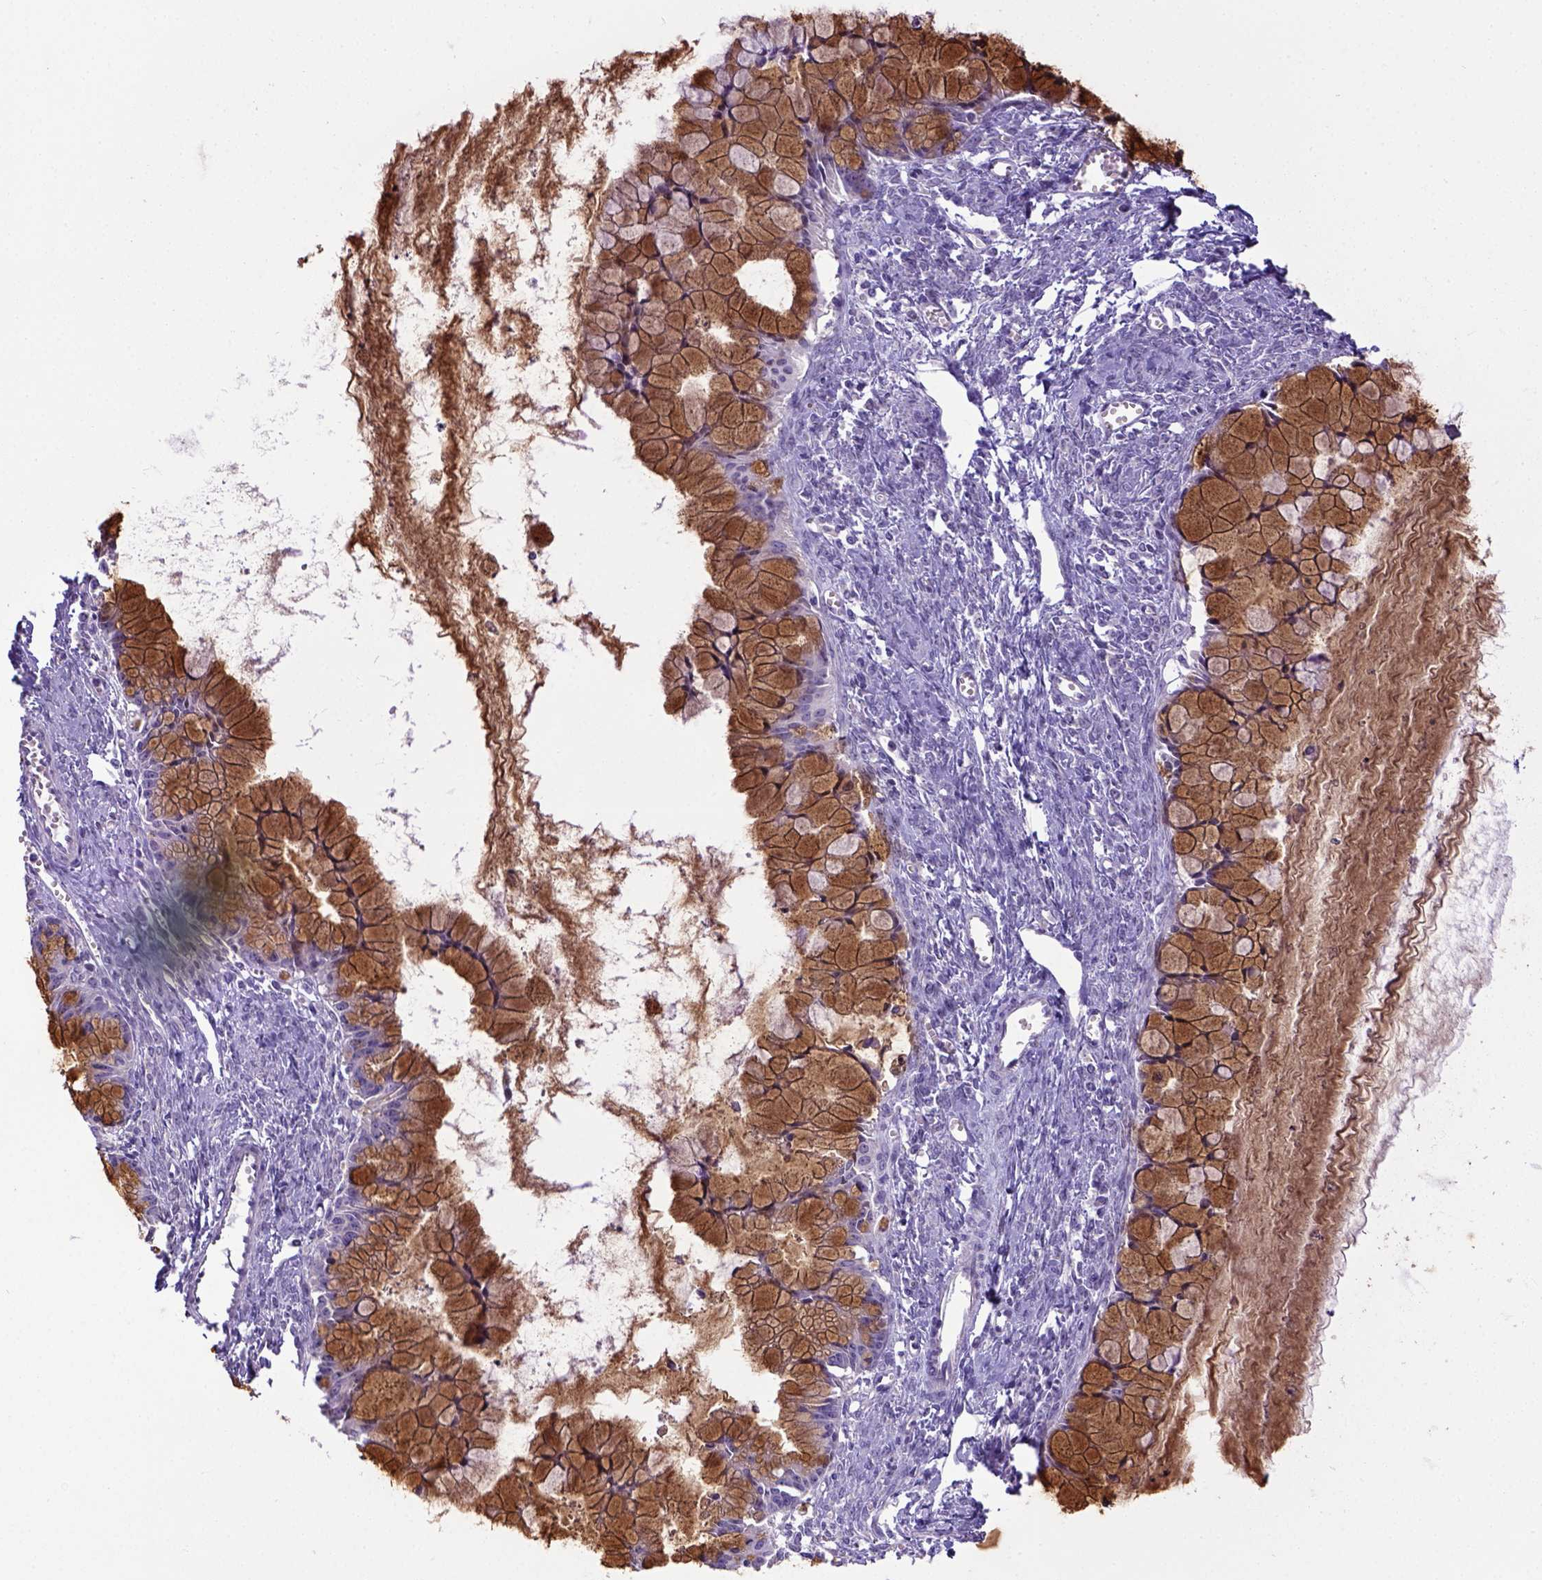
{"staining": {"intensity": "moderate", "quantity": ">75%", "location": "cytoplasmic/membranous"}, "tissue": "ovarian cancer", "cell_type": "Tumor cells", "image_type": "cancer", "snomed": [{"axis": "morphology", "description": "Cystadenocarcinoma, mucinous, NOS"}, {"axis": "topography", "description": "Ovary"}], "caption": "Tumor cells reveal medium levels of moderate cytoplasmic/membranous staining in approximately >75% of cells in mucinous cystadenocarcinoma (ovarian). Using DAB (brown) and hematoxylin (blue) stains, captured at high magnification using brightfield microscopy.", "gene": "CD40", "patient": {"sex": "female", "age": 41}}